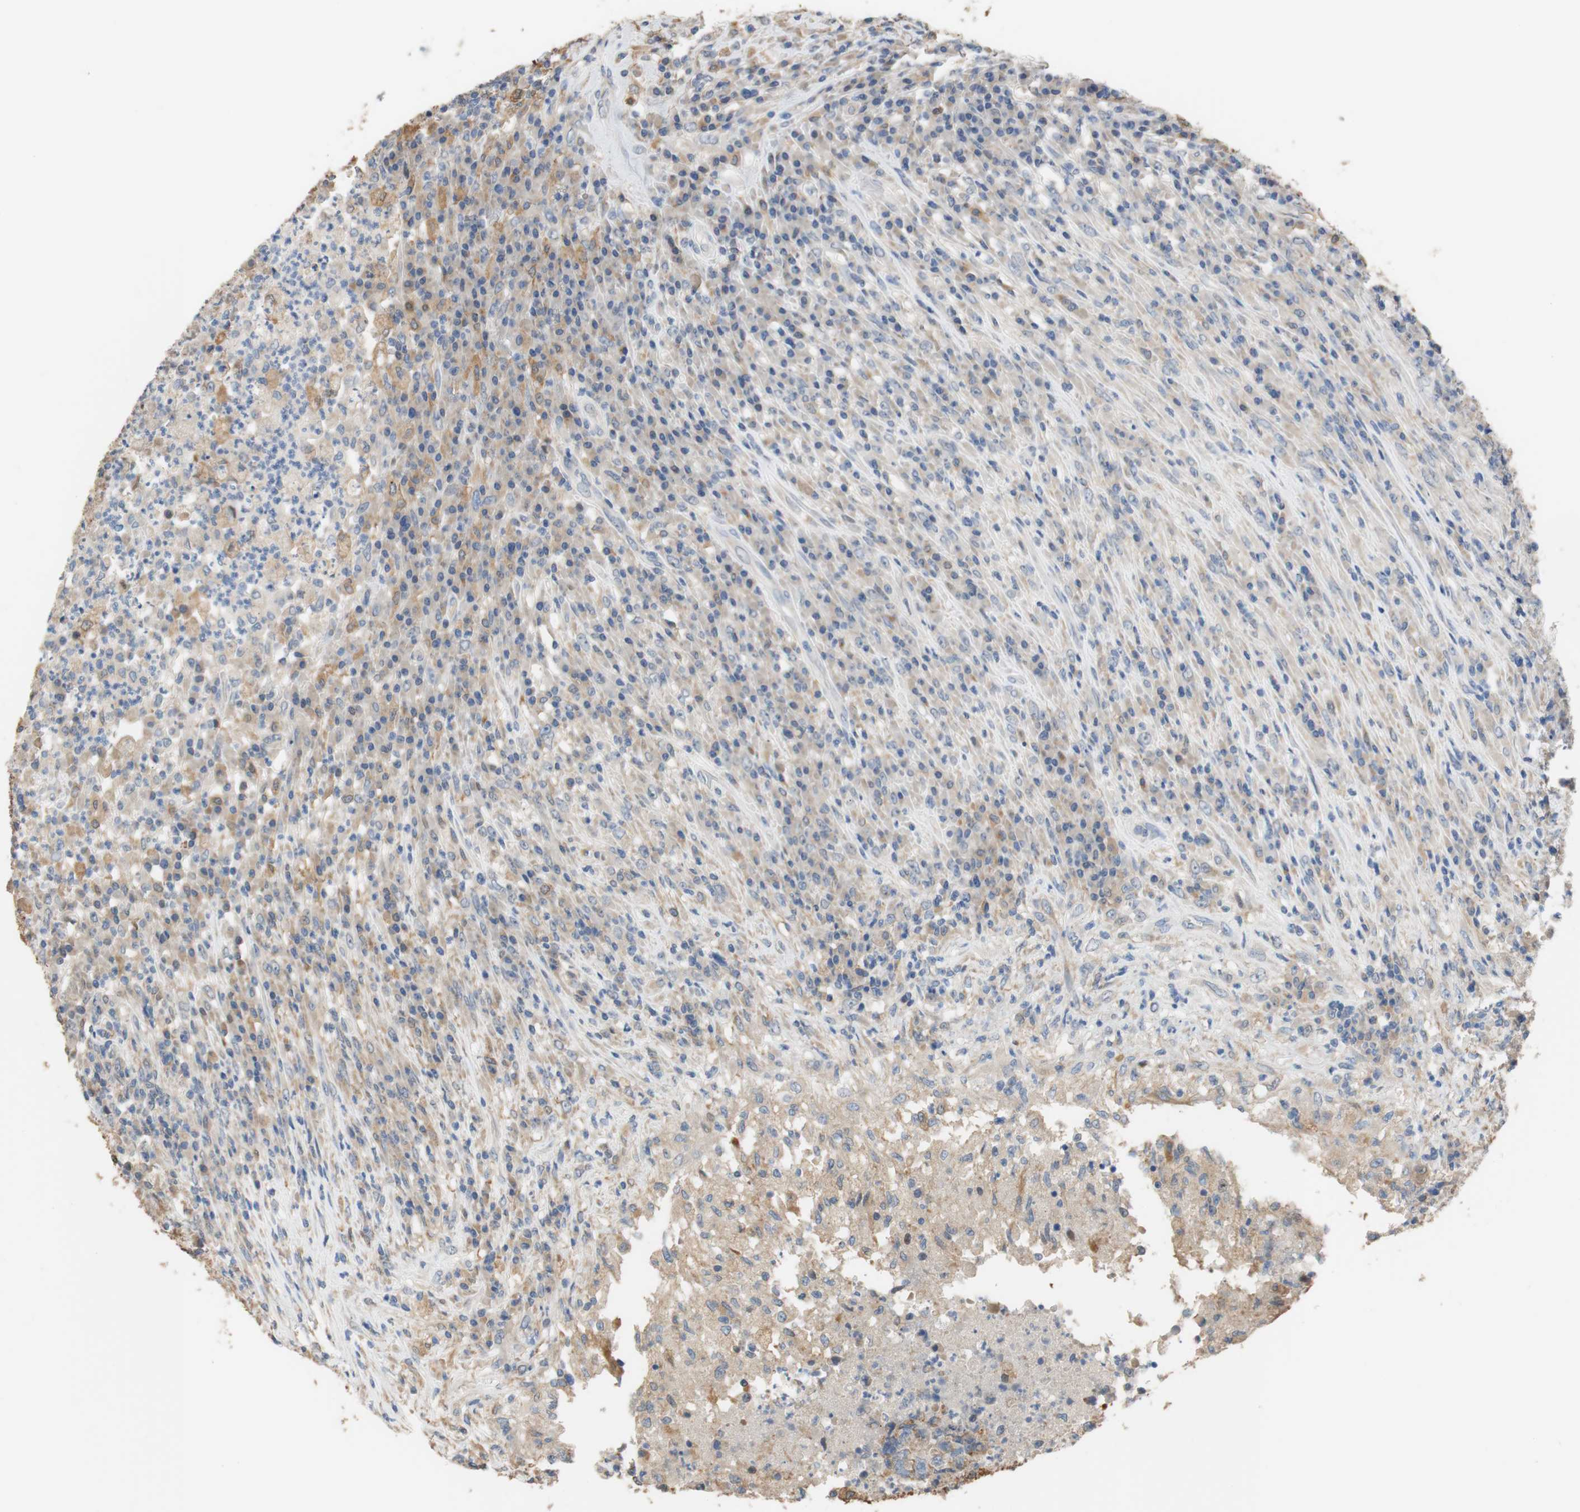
{"staining": {"intensity": "moderate", "quantity": "25%-75%", "location": "cytoplasmic/membranous"}, "tissue": "testis cancer", "cell_type": "Tumor cells", "image_type": "cancer", "snomed": [{"axis": "morphology", "description": "Necrosis, NOS"}, {"axis": "morphology", "description": "Carcinoma, Embryonal, NOS"}, {"axis": "topography", "description": "Testis"}], "caption": "Immunohistochemical staining of testis embryonal carcinoma shows moderate cytoplasmic/membranous protein positivity in about 25%-75% of tumor cells.", "gene": "ALDH1A2", "patient": {"sex": "male", "age": 19}}